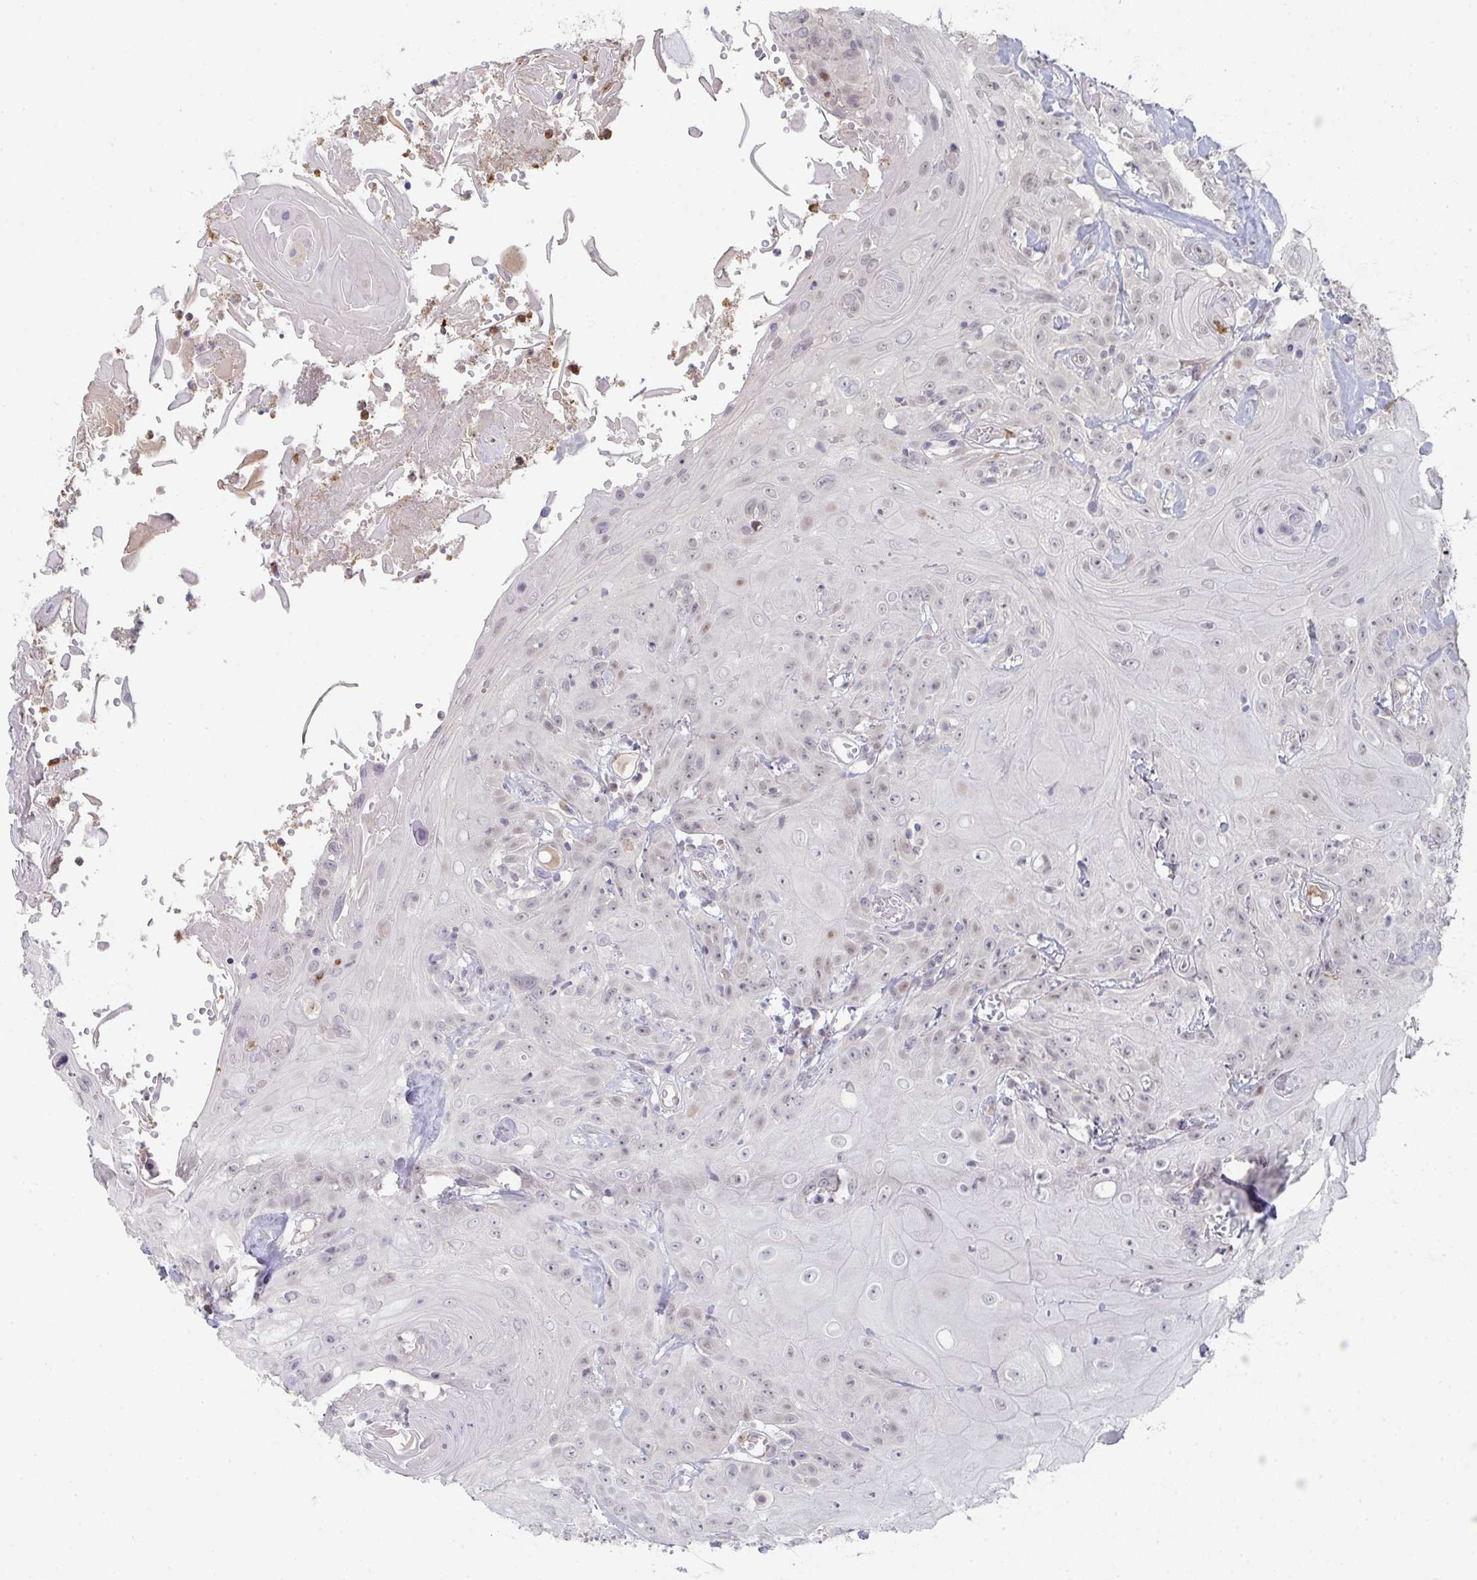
{"staining": {"intensity": "negative", "quantity": "none", "location": "none"}, "tissue": "head and neck cancer", "cell_type": "Tumor cells", "image_type": "cancer", "snomed": [{"axis": "morphology", "description": "Squamous cell carcinoma, NOS"}, {"axis": "topography", "description": "Skin"}, {"axis": "topography", "description": "Head-Neck"}], "caption": "Human head and neck cancer stained for a protein using IHC shows no expression in tumor cells.", "gene": "LIN54", "patient": {"sex": "male", "age": 80}}